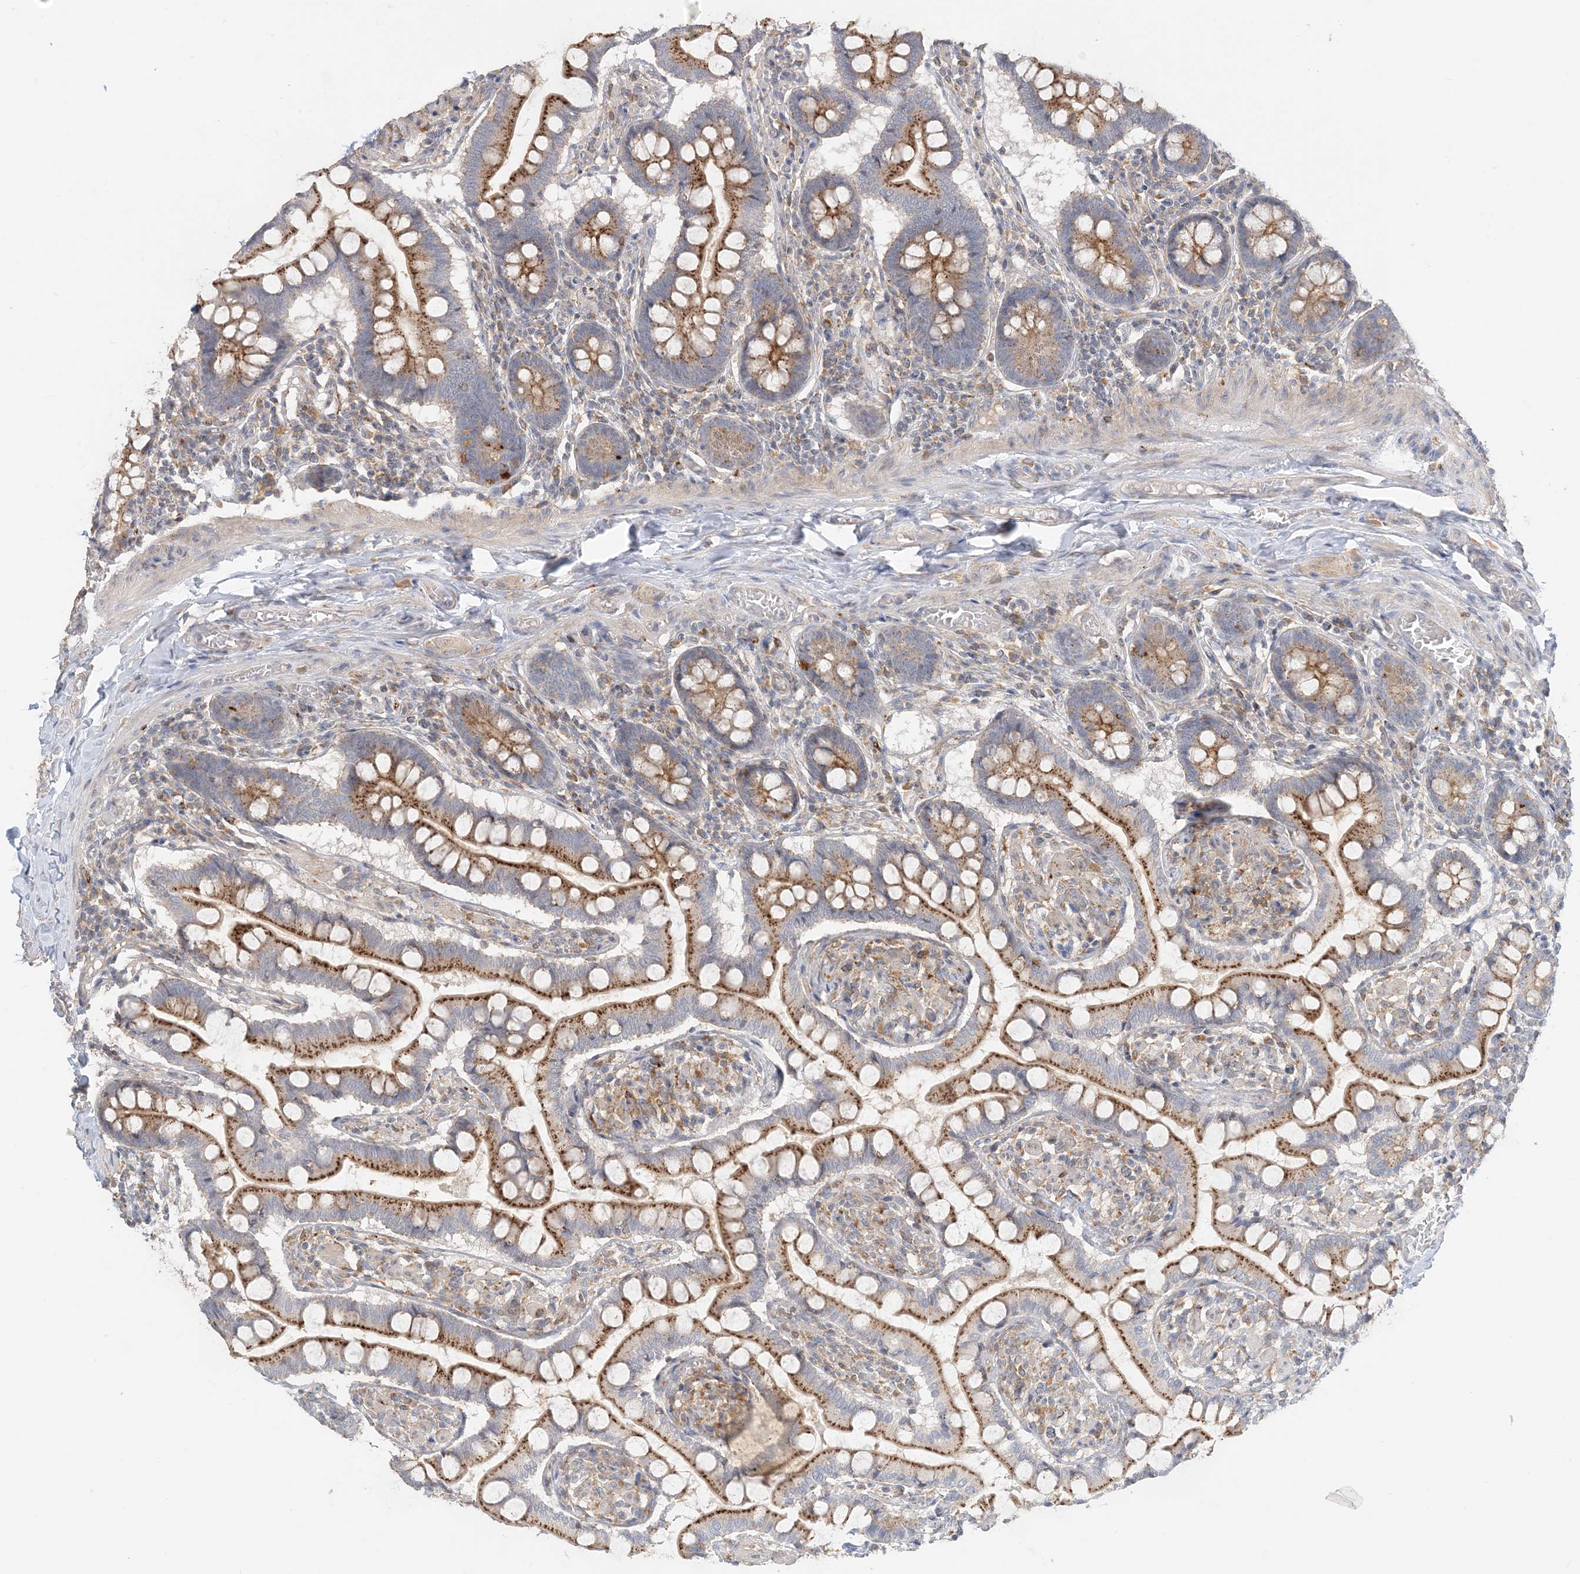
{"staining": {"intensity": "moderate", "quantity": ">75%", "location": "cytoplasmic/membranous"}, "tissue": "small intestine", "cell_type": "Glandular cells", "image_type": "normal", "snomed": [{"axis": "morphology", "description": "Normal tissue, NOS"}, {"axis": "topography", "description": "Small intestine"}], "caption": "A photomicrograph of small intestine stained for a protein reveals moderate cytoplasmic/membranous brown staining in glandular cells. (Brightfield microscopy of DAB IHC at high magnification).", "gene": "SPPL2A", "patient": {"sex": "male", "age": 41}}